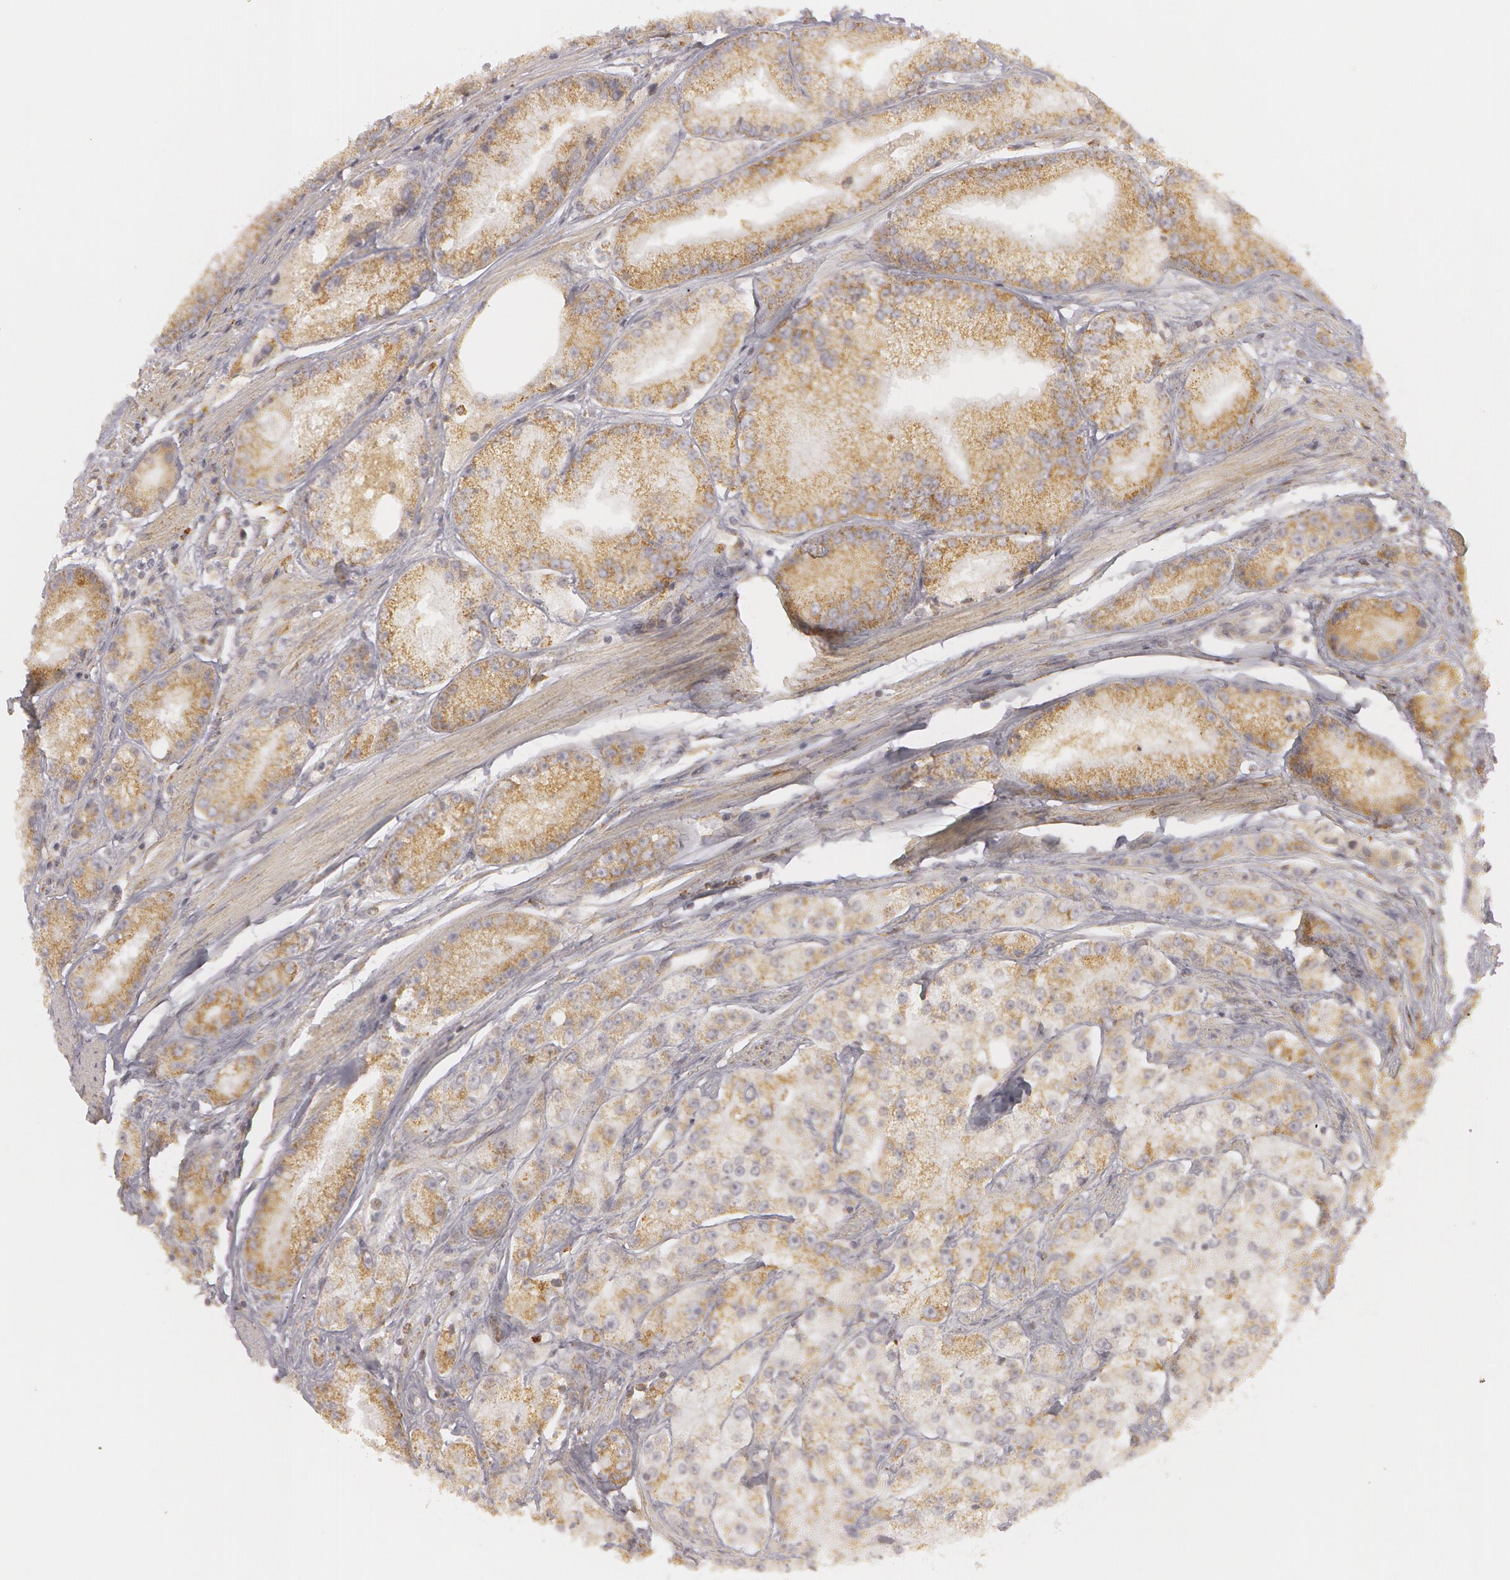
{"staining": {"intensity": "moderate", "quantity": ">75%", "location": "cytoplasmic/membranous"}, "tissue": "prostate cancer", "cell_type": "Tumor cells", "image_type": "cancer", "snomed": [{"axis": "morphology", "description": "Adenocarcinoma, Medium grade"}, {"axis": "topography", "description": "Prostate"}], "caption": "This micrograph displays immunohistochemistry (IHC) staining of human prostate cancer (adenocarcinoma (medium-grade)), with medium moderate cytoplasmic/membranous expression in about >75% of tumor cells.", "gene": "C7", "patient": {"sex": "male", "age": 72}}